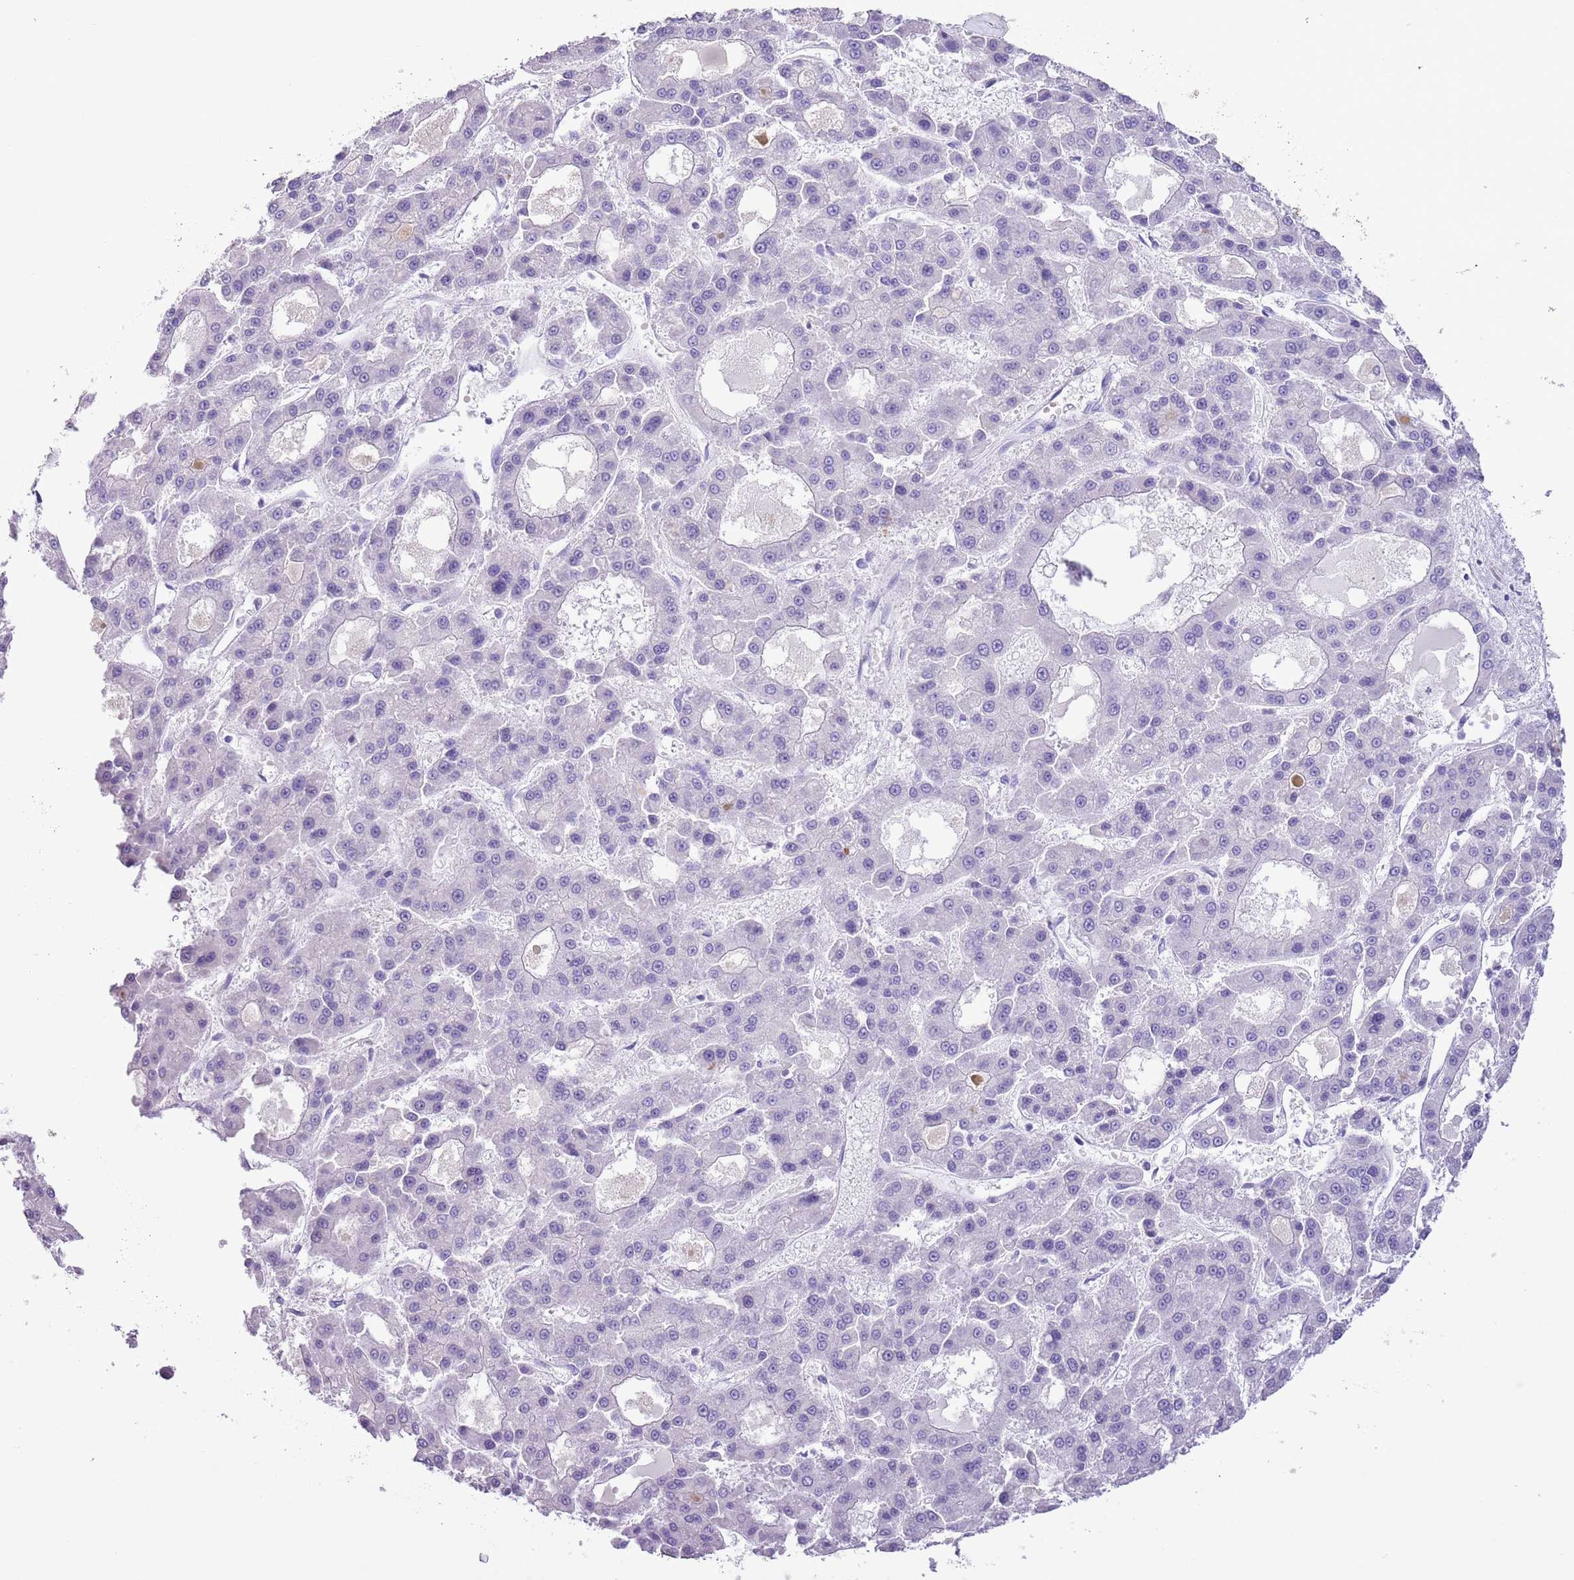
{"staining": {"intensity": "negative", "quantity": "none", "location": "none"}, "tissue": "liver cancer", "cell_type": "Tumor cells", "image_type": "cancer", "snomed": [{"axis": "morphology", "description": "Carcinoma, Hepatocellular, NOS"}, {"axis": "topography", "description": "Liver"}], "caption": "Immunohistochemistry (IHC) micrograph of neoplastic tissue: human liver cancer (hepatocellular carcinoma) stained with DAB (3,3'-diaminobenzidine) displays no significant protein staining in tumor cells.", "gene": "SLC7A14", "patient": {"sex": "male", "age": 70}}